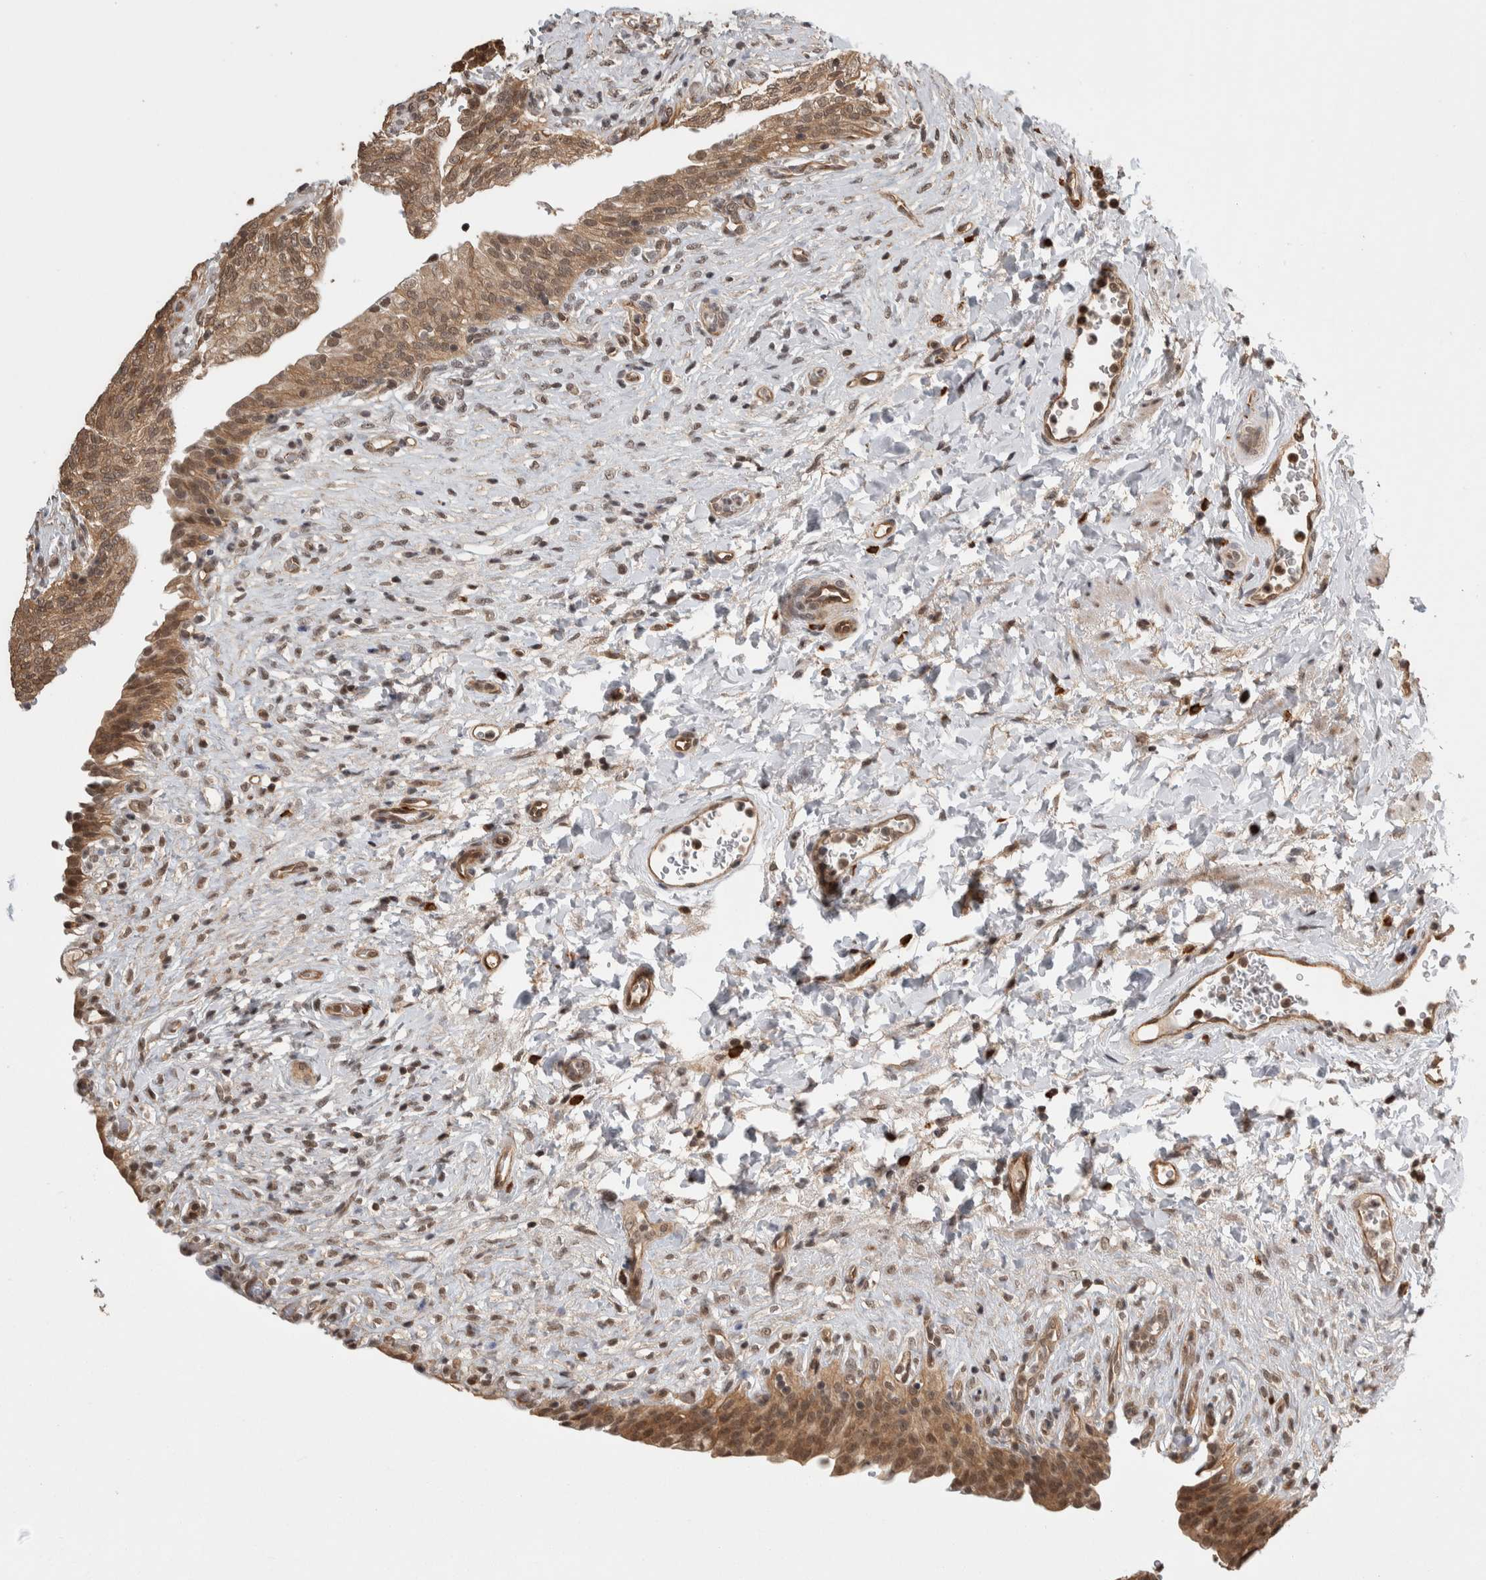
{"staining": {"intensity": "moderate", "quantity": ">75%", "location": "cytoplasmic/membranous,nuclear"}, "tissue": "urinary bladder", "cell_type": "Urothelial cells", "image_type": "normal", "snomed": [{"axis": "morphology", "description": "Urothelial carcinoma, High grade"}, {"axis": "topography", "description": "Urinary bladder"}], "caption": "DAB (3,3'-diaminobenzidine) immunohistochemical staining of normal human urinary bladder reveals moderate cytoplasmic/membranous,nuclear protein expression in about >75% of urothelial cells. (brown staining indicates protein expression, while blue staining denotes nuclei).", "gene": "ZNF592", "patient": {"sex": "male", "age": 46}}